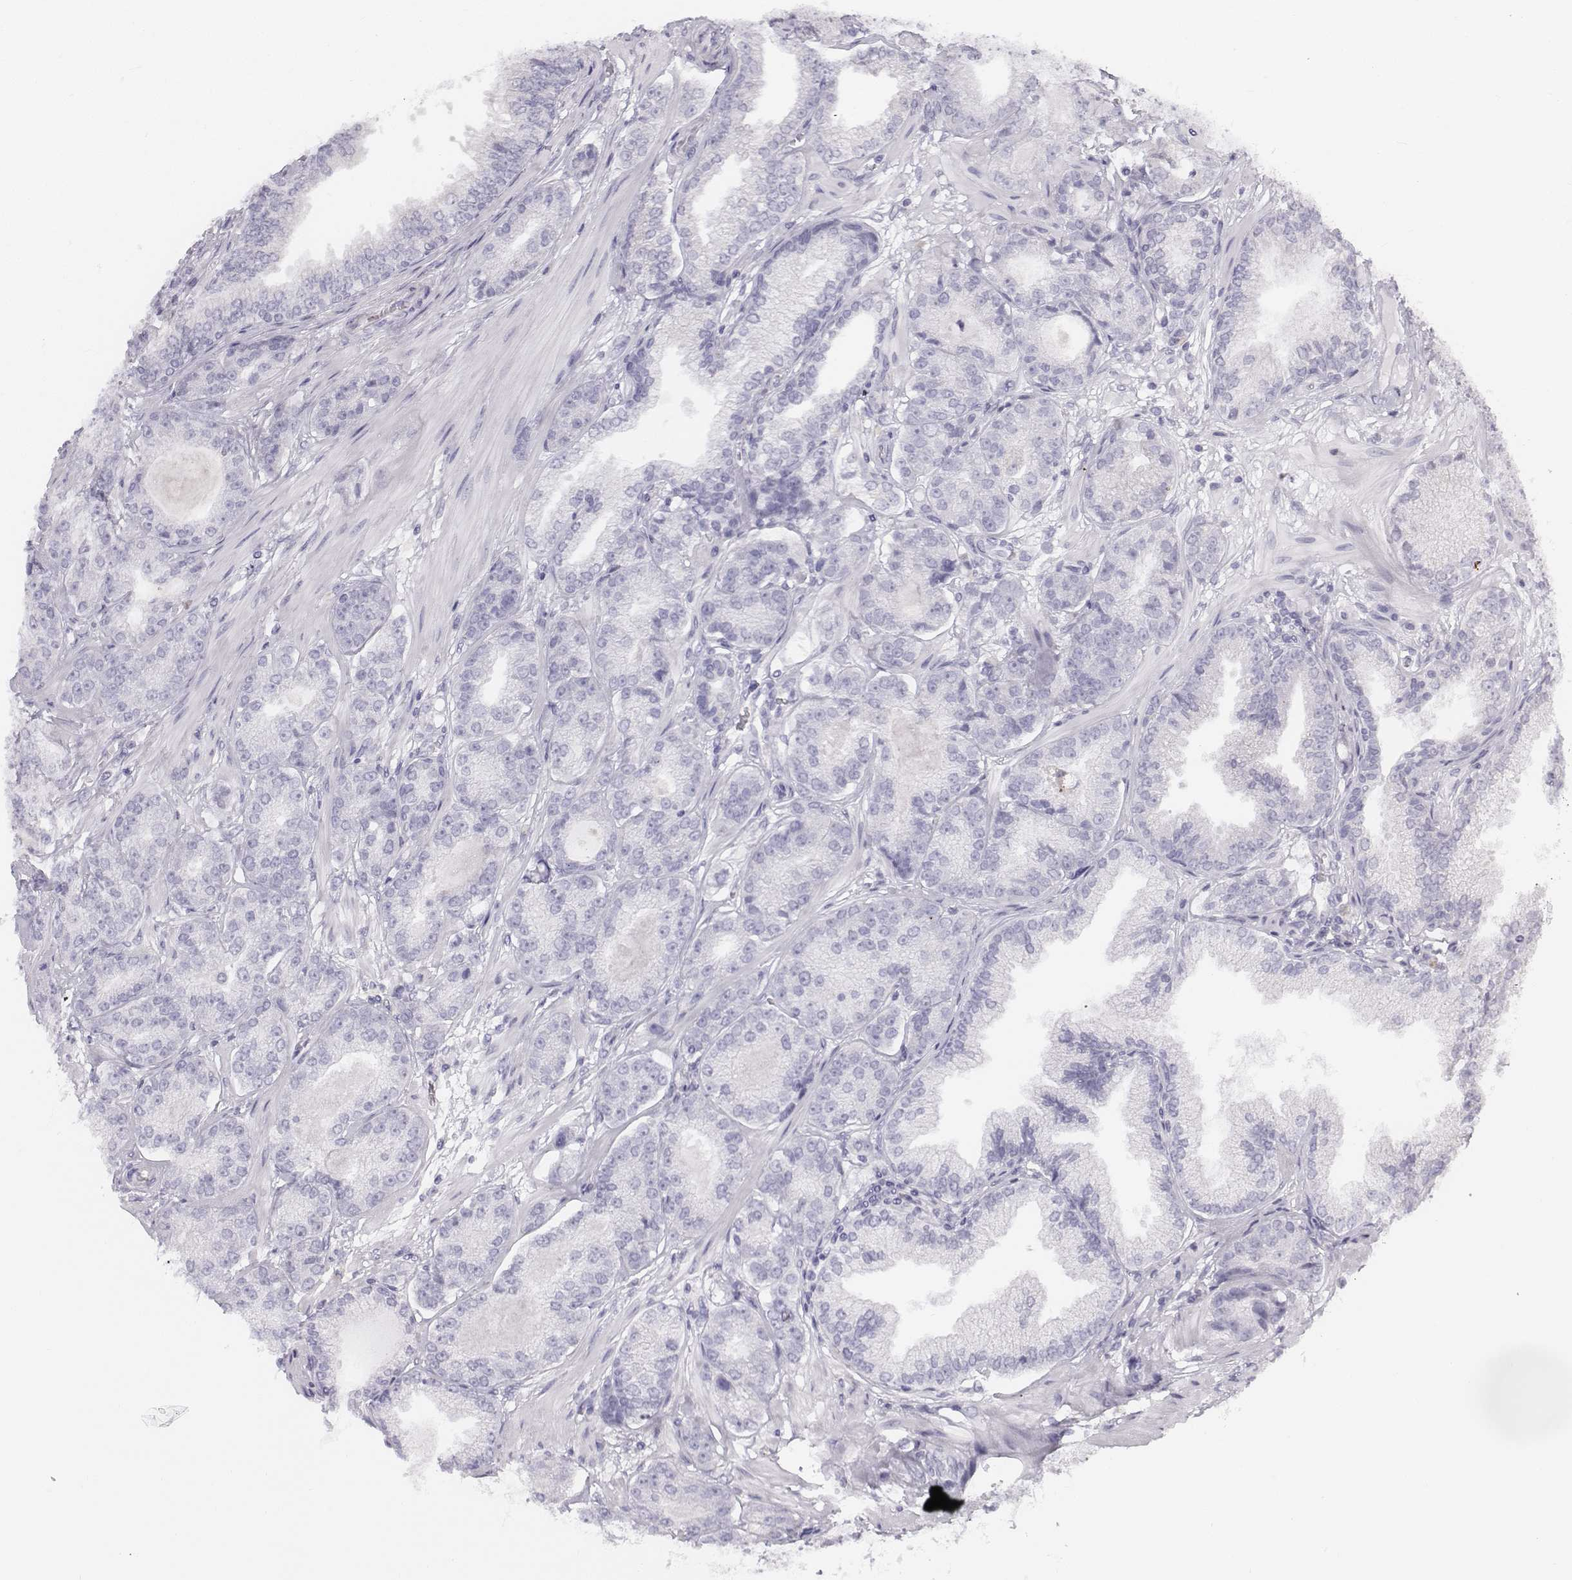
{"staining": {"intensity": "negative", "quantity": "none", "location": "none"}, "tissue": "prostate cancer", "cell_type": "Tumor cells", "image_type": "cancer", "snomed": [{"axis": "morphology", "description": "Adenocarcinoma, NOS"}, {"axis": "topography", "description": "Prostate"}], "caption": "This is an immunohistochemistry micrograph of human prostate cancer (adenocarcinoma). There is no positivity in tumor cells.", "gene": "PENK", "patient": {"sex": "male", "age": 64}}